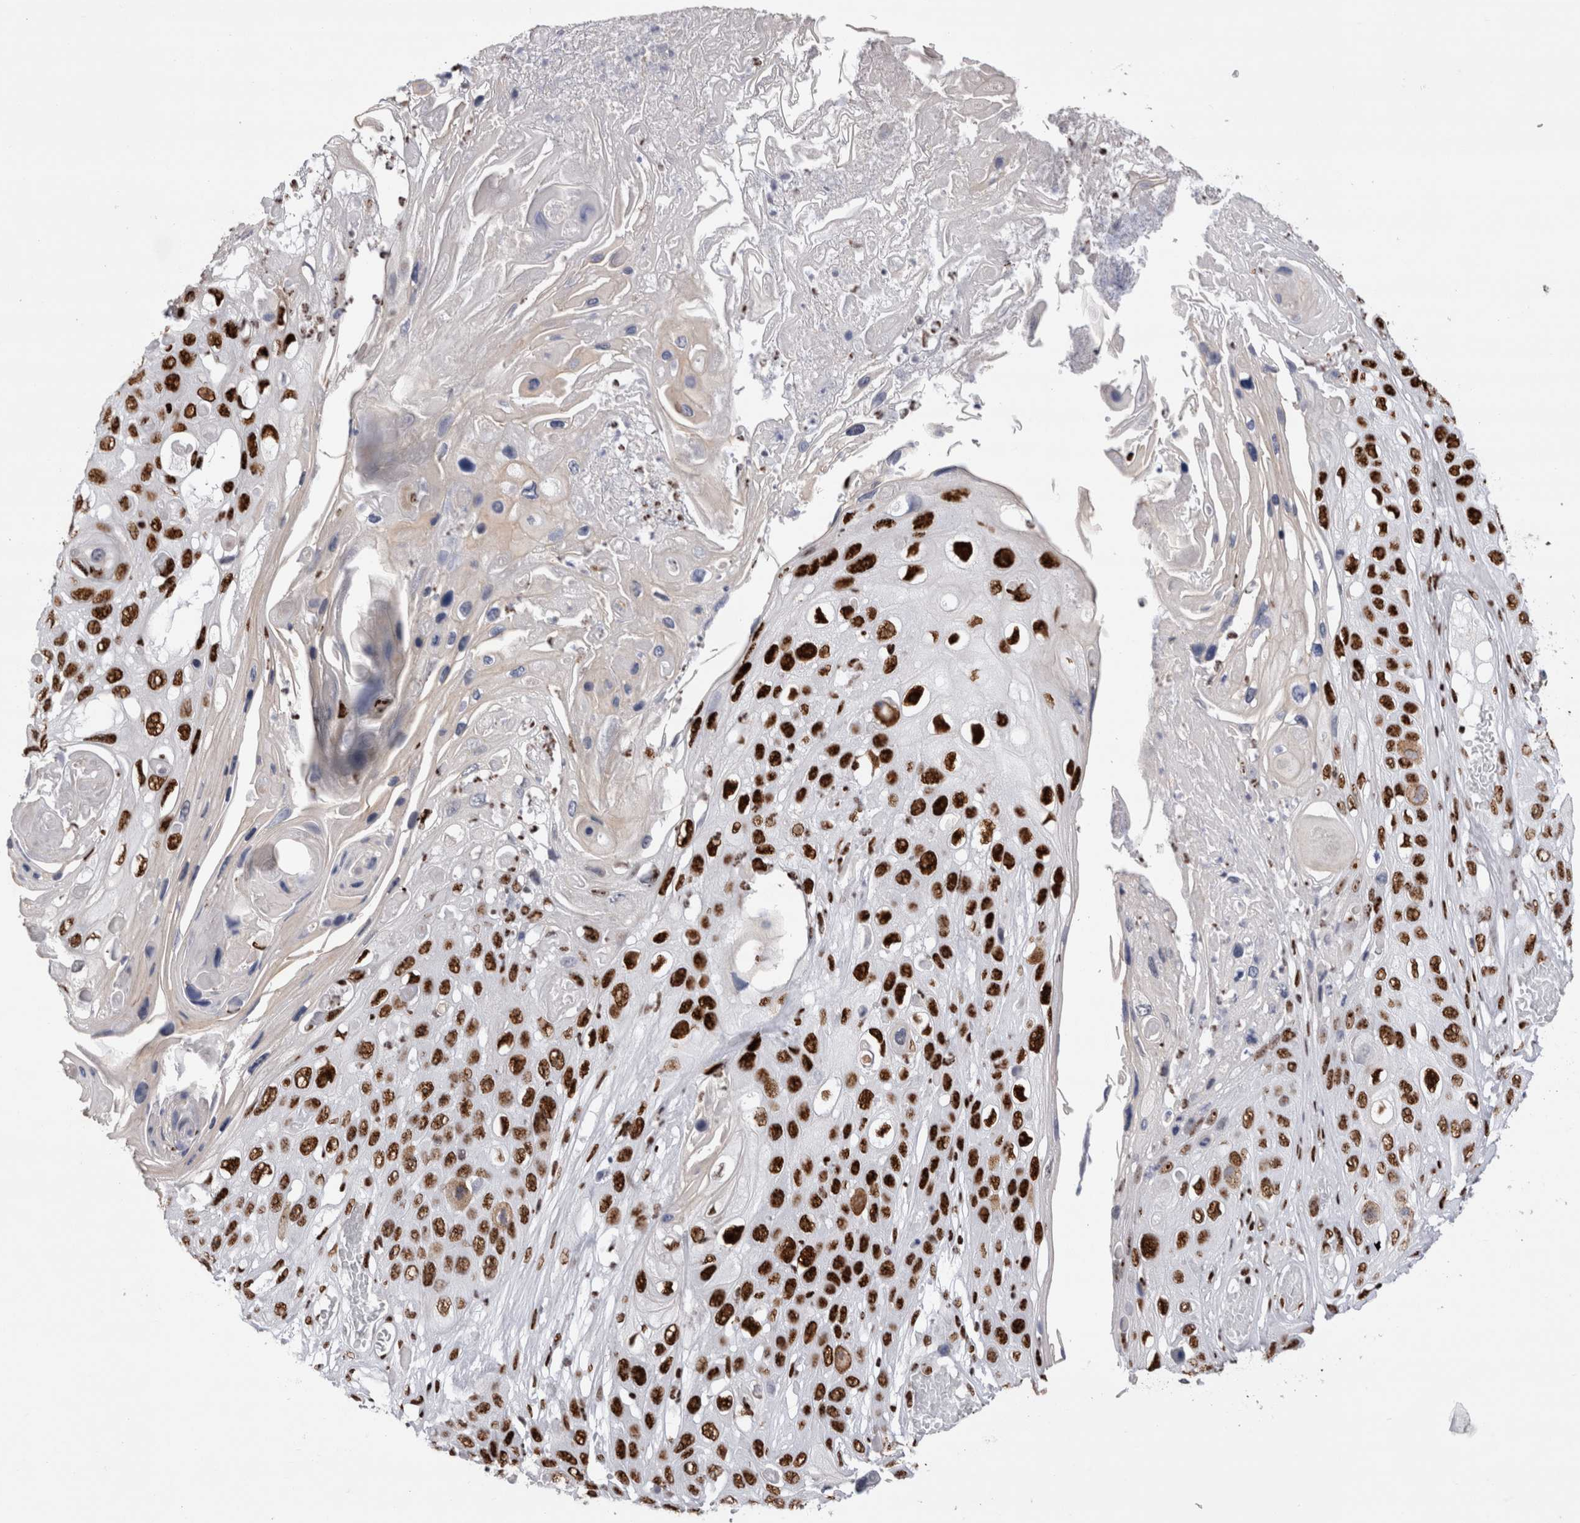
{"staining": {"intensity": "strong", "quantity": ">75%", "location": "cytoplasmic/membranous,nuclear"}, "tissue": "skin cancer", "cell_type": "Tumor cells", "image_type": "cancer", "snomed": [{"axis": "morphology", "description": "Squamous cell carcinoma, NOS"}, {"axis": "topography", "description": "Skin"}], "caption": "The micrograph exhibits a brown stain indicating the presence of a protein in the cytoplasmic/membranous and nuclear of tumor cells in skin cancer (squamous cell carcinoma).", "gene": "RBM6", "patient": {"sex": "male", "age": 55}}